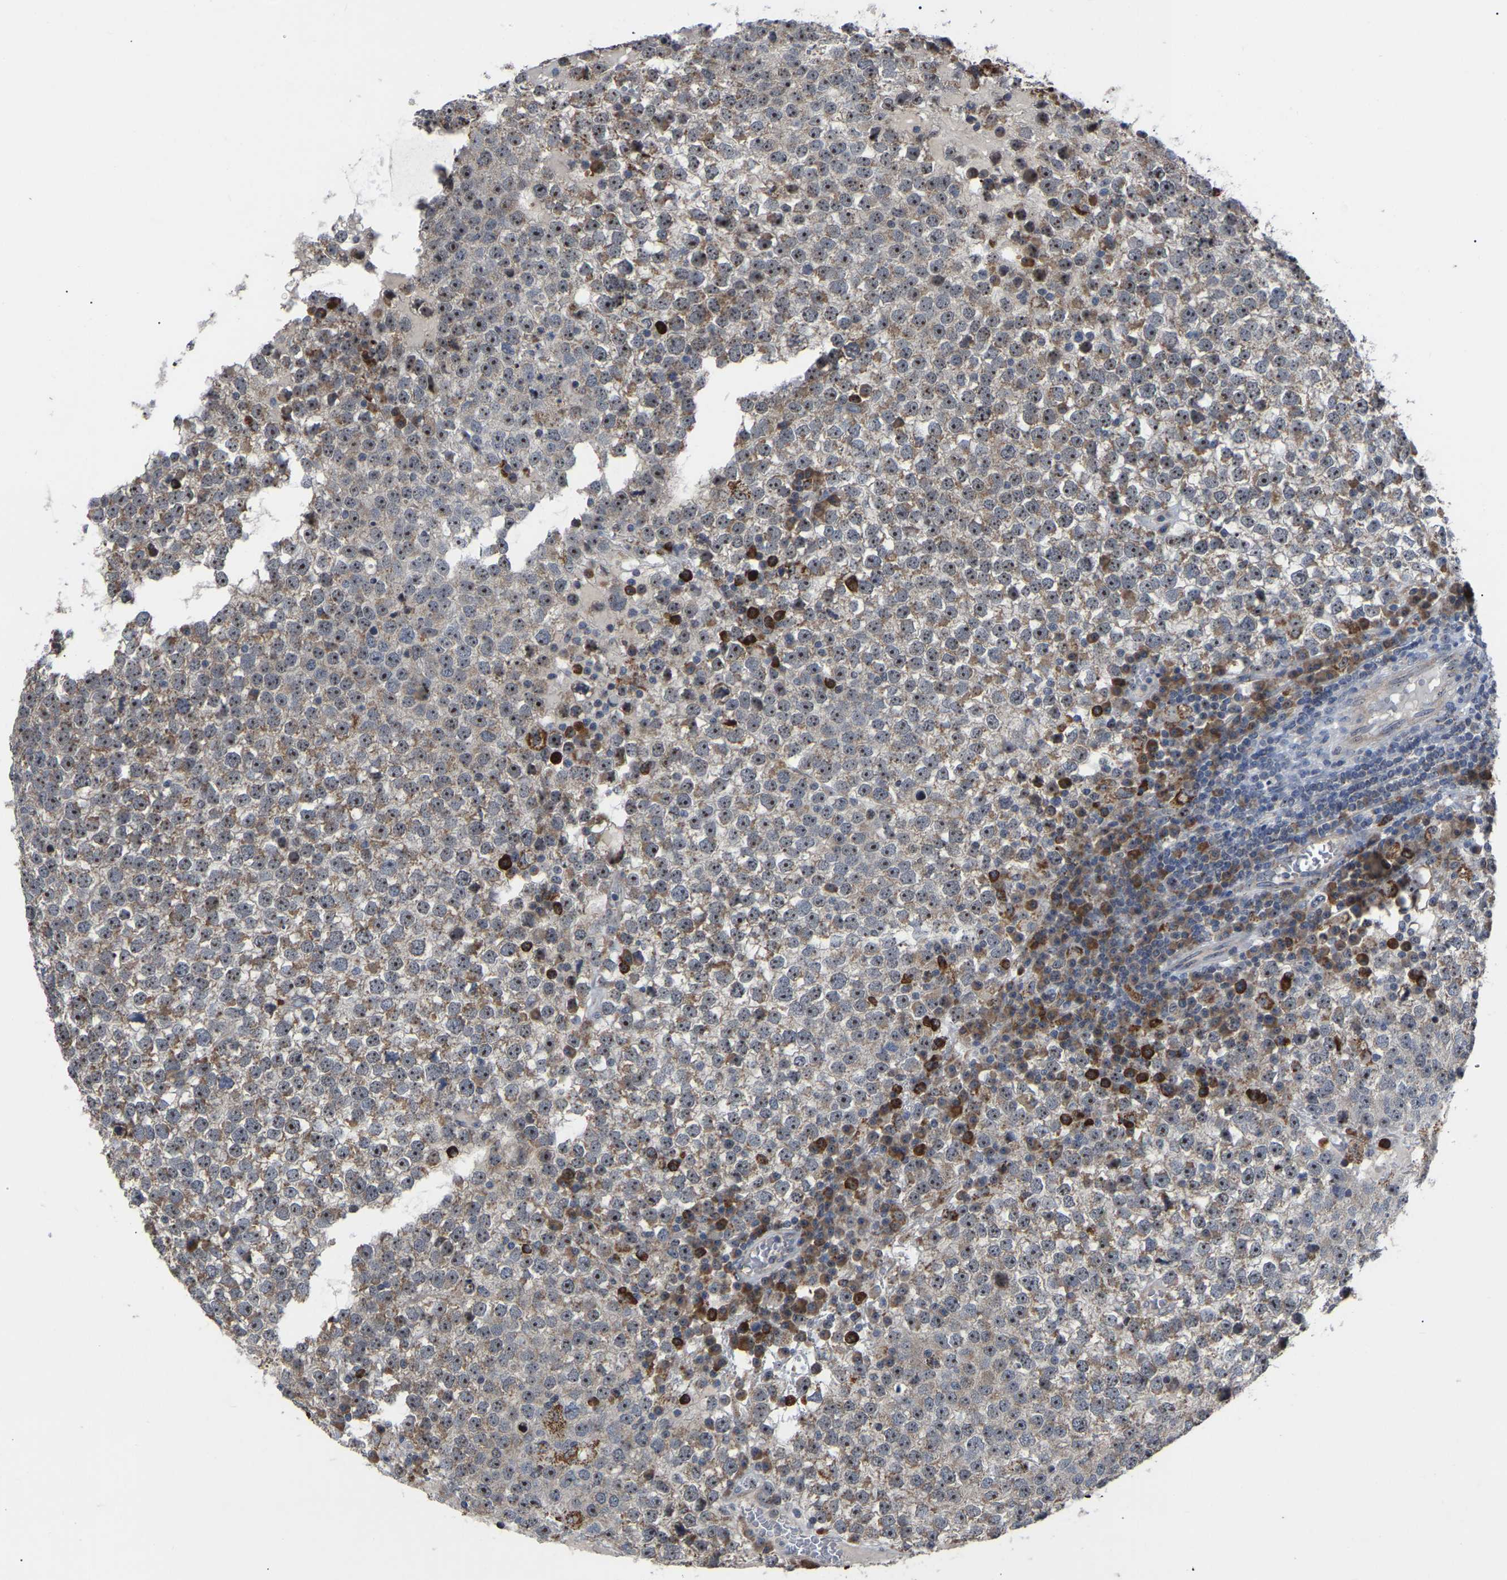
{"staining": {"intensity": "moderate", "quantity": "25%-75%", "location": "nuclear"}, "tissue": "testis cancer", "cell_type": "Tumor cells", "image_type": "cancer", "snomed": [{"axis": "morphology", "description": "Seminoma, NOS"}, {"axis": "topography", "description": "Testis"}], "caption": "Immunohistochemical staining of human seminoma (testis) exhibits medium levels of moderate nuclear protein positivity in approximately 25%-75% of tumor cells.", "gene": "NOP53", "patient": {"sex": "male", "age": 65}}